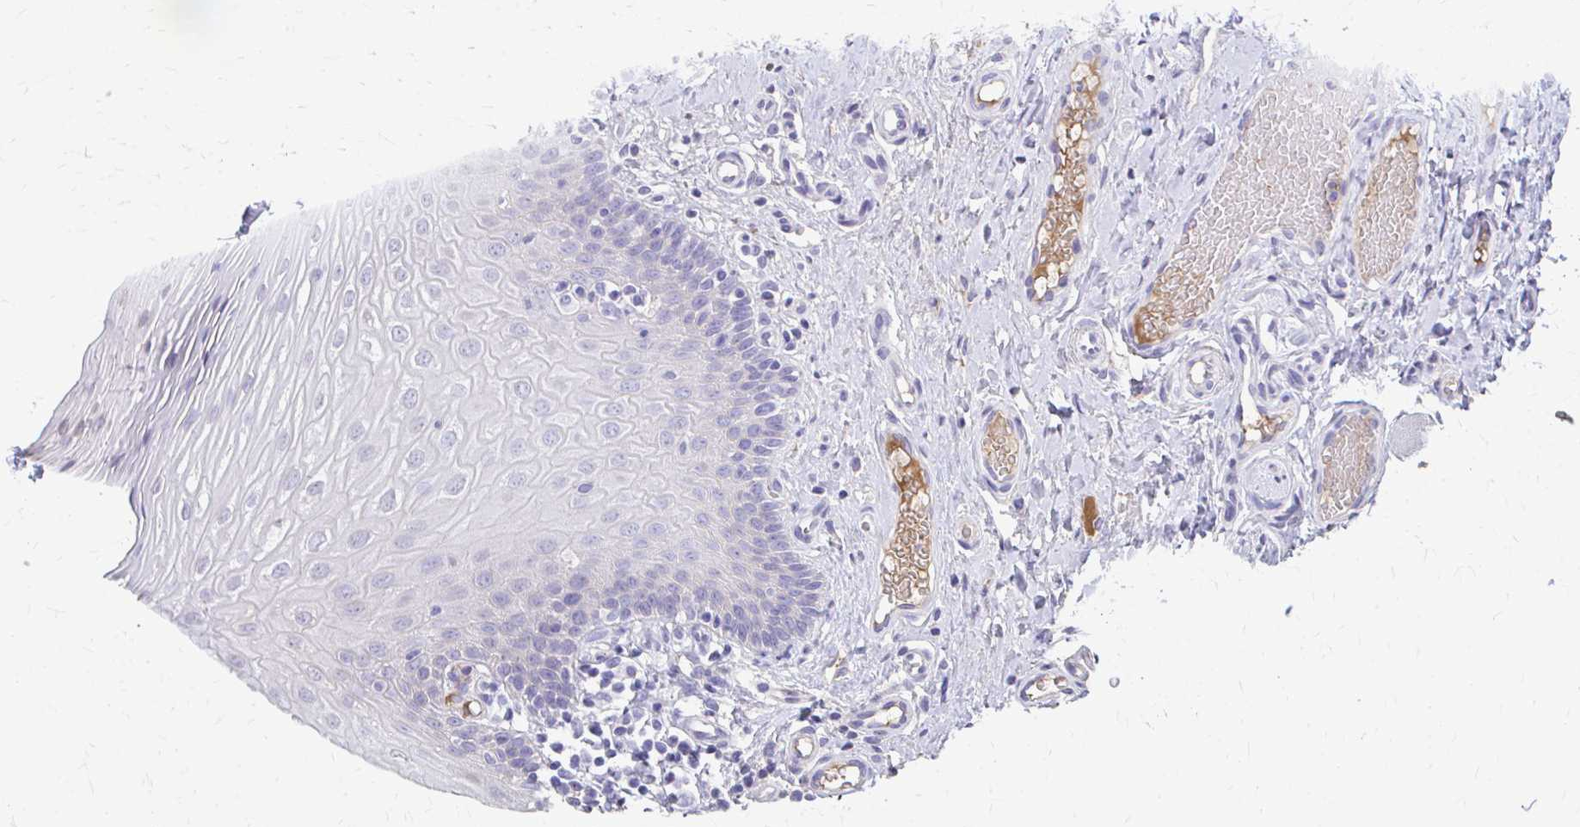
{"staining": {"intensity": "negative", "quantity": "none", "location": "none"}, "tissue": "oral mucosa", "cell_type": "Squamous epithelial cells", "image_type": "normal", "snomed": [{"axis": "morphology", "description": "Normal tissue, NOS"}, {"axis": "topography", "description": "Oral tissue"}, {"axis": "topography", "description": "Tounge, NOS"}], "caption": "Squamous epithelial cells are negative for protein expression in normal human oral mucosa. Nuclei are stained in blue.", "gene": "CFH", "patient": {"sex": "female", "age": 58}}